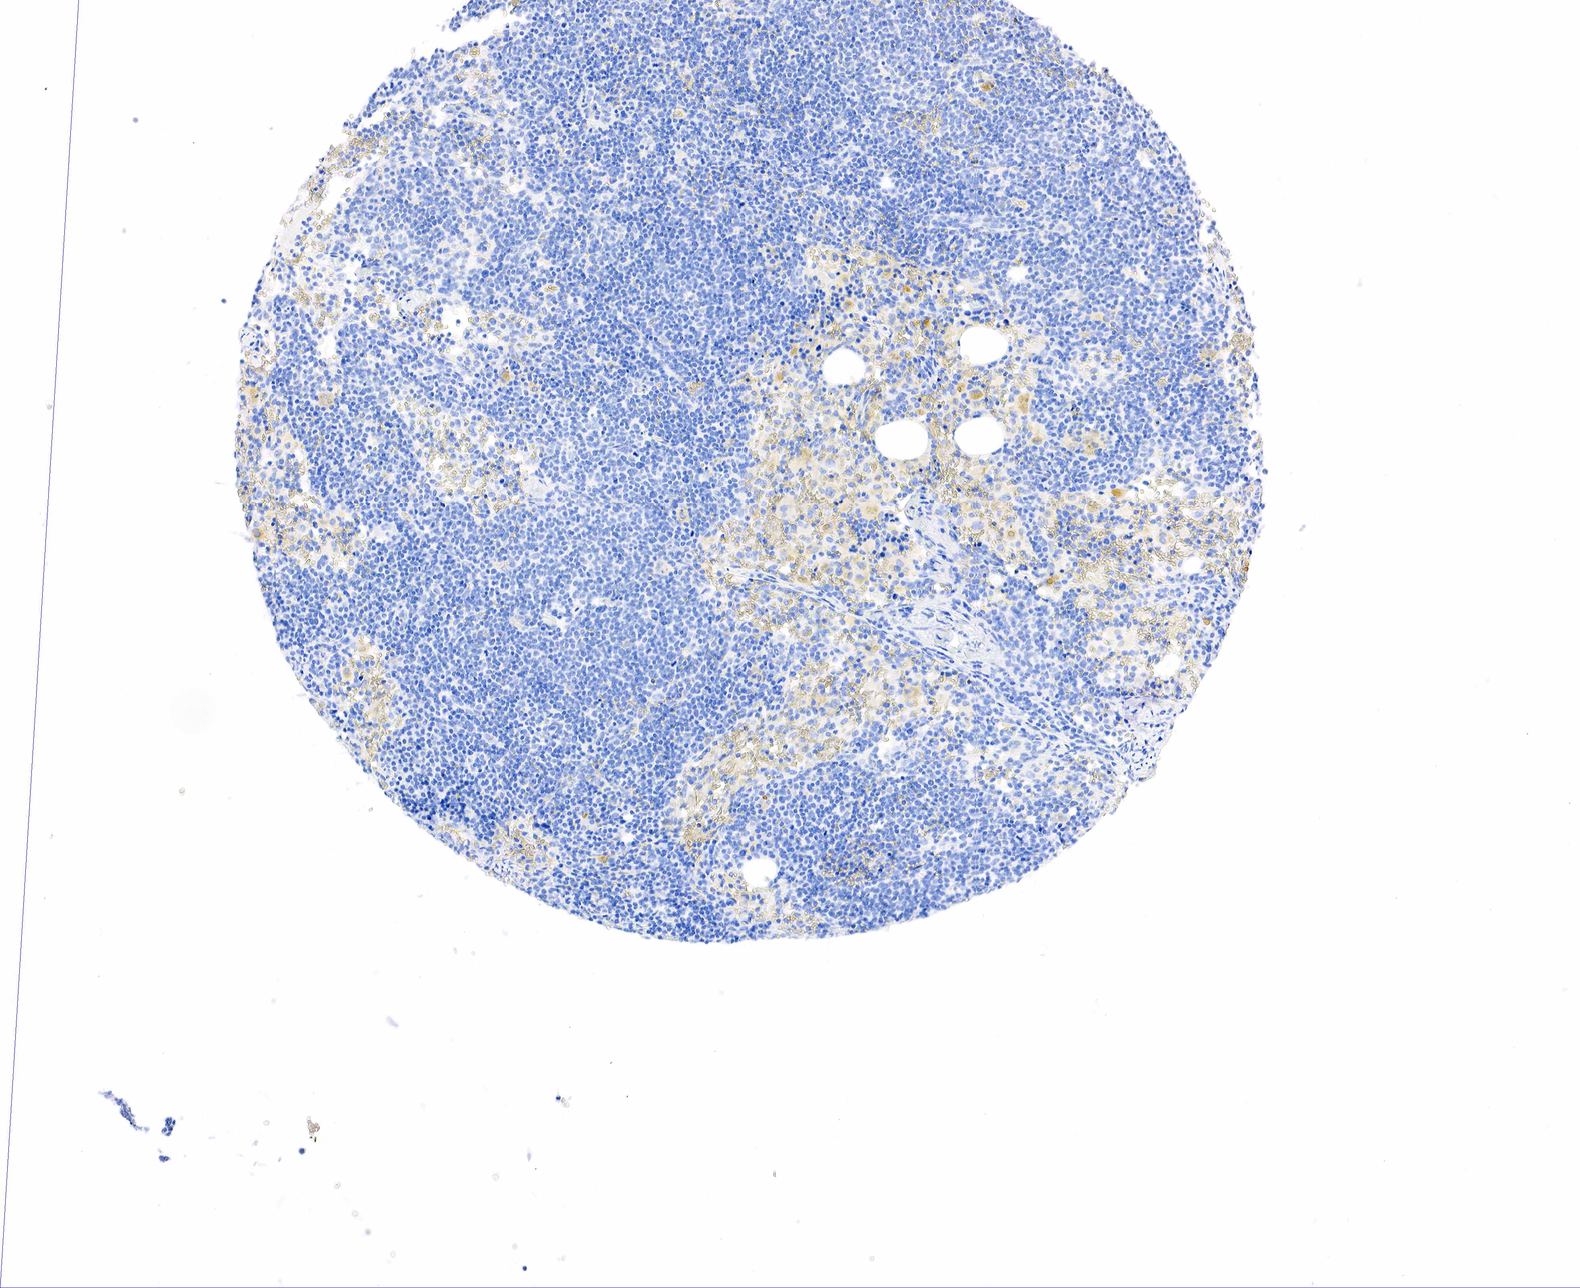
{"staining": {"intensity": "negative", "quantity": "none", "location": "none"}, "tissue": "lymphoma", "cell_type": "Tumor cells", "image_type": "cancer", "snomed": [{"axis": "morphology", "description": "Malignant lymphoma, non-Hodgkin's type, High grade"}, {"axis": "topography", "description": "Lymph node"}], "caption": "IHC micrograph of human malignant lymphoma, non-Hodgkin's type (high-grade) stained for a protein (brown), which displays no expression in tumor cells.", "gene": "PTH", "patient": {"sex": "female", "age": 76}}